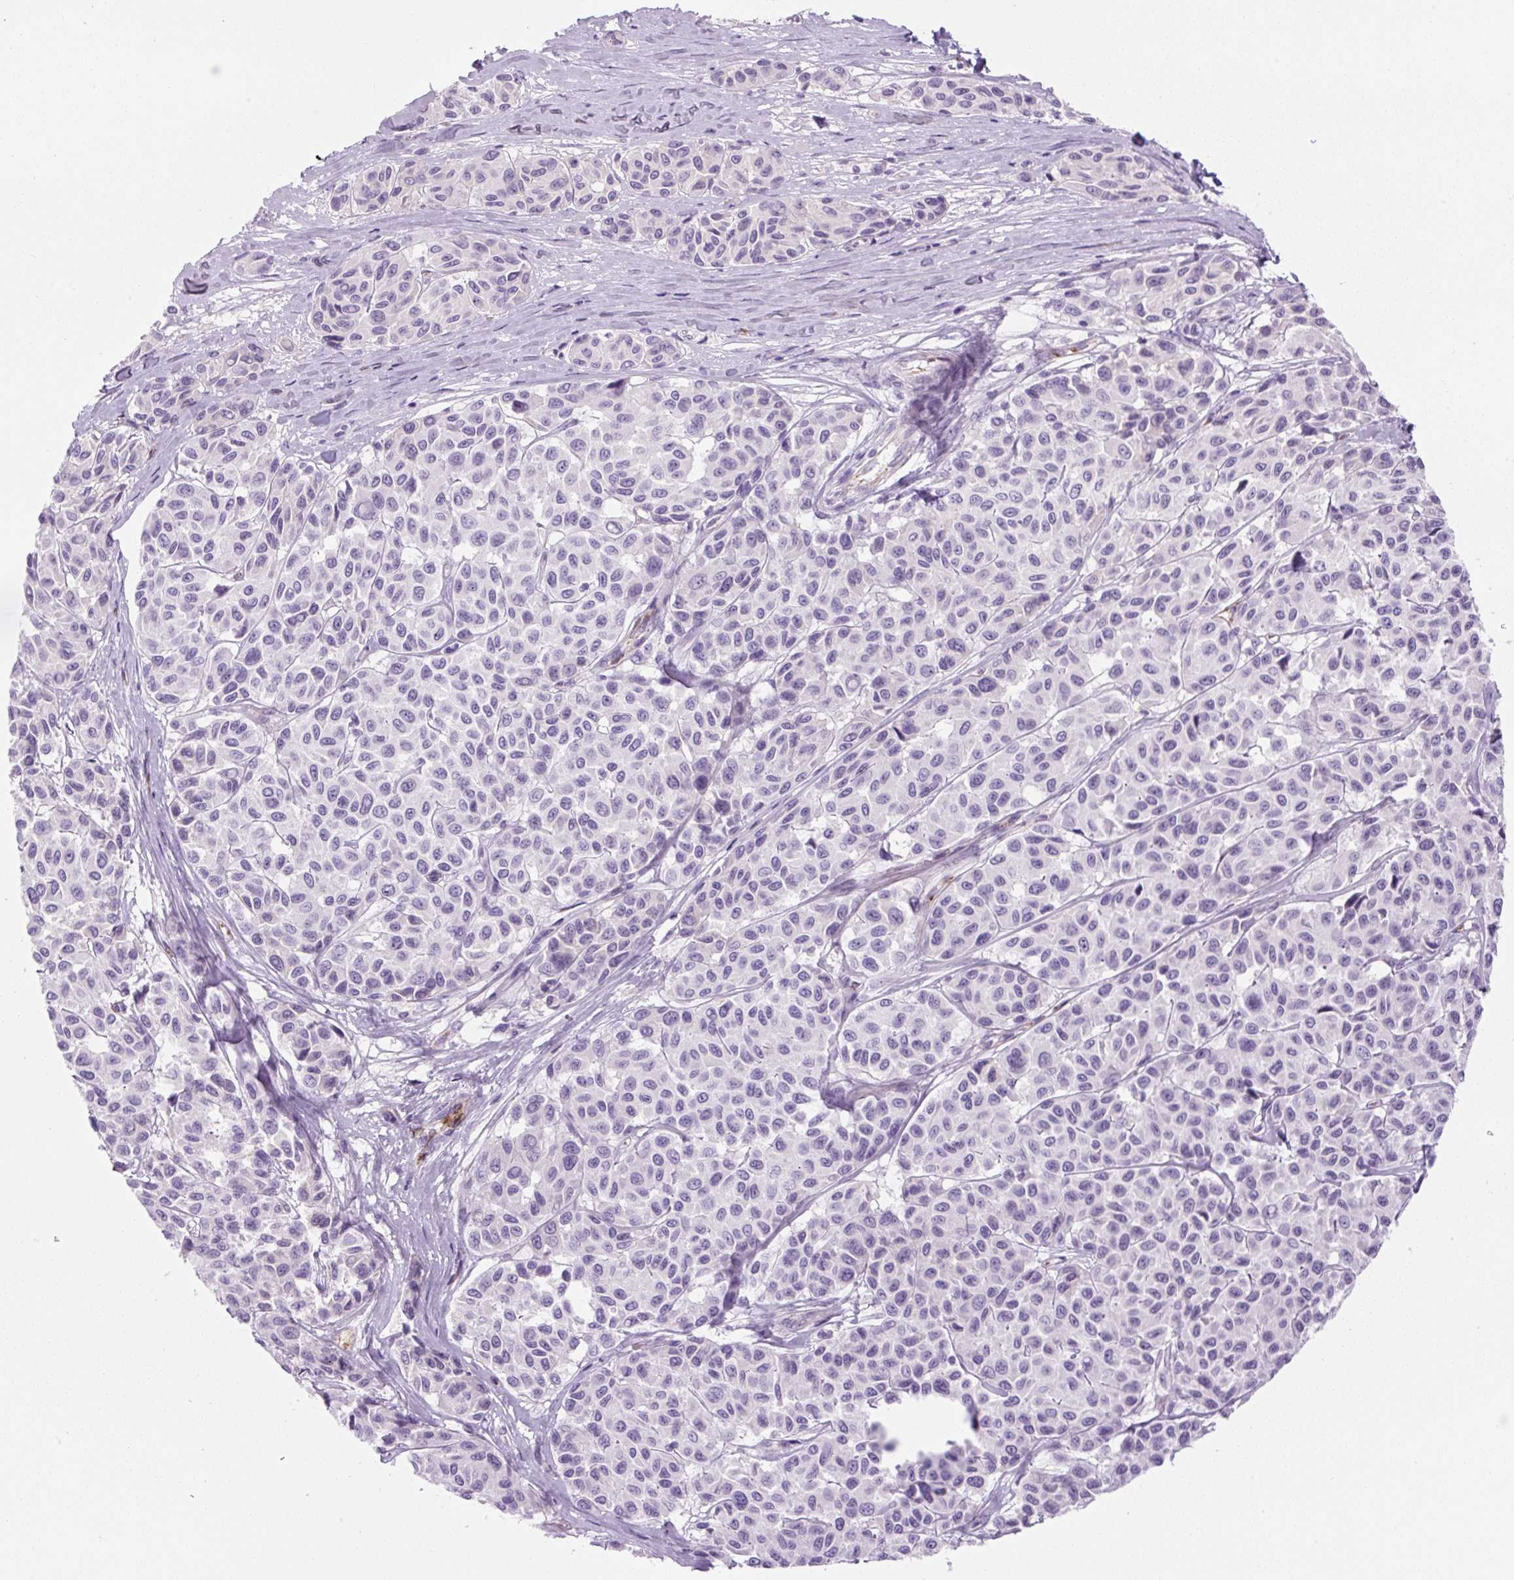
{"staining": {"intensity": "negative", "quantity": "none", "location": "none"}, "tissue": "melanoma", "cell_type": "Tumor cells", "image_type": "cancer", "snomed": [{"axis": "morphology", "description": "Malignant melanoma, NOS"}, {"axis": "topography", "description": "Skin"}], "caption": "Immunohistochemistry (IHC) of melanoma reveals no staining in tumor cells. Nuclei are stained in blue.", "gene": "RSPO4", "patient": {"sex": "female", "age": 66}}